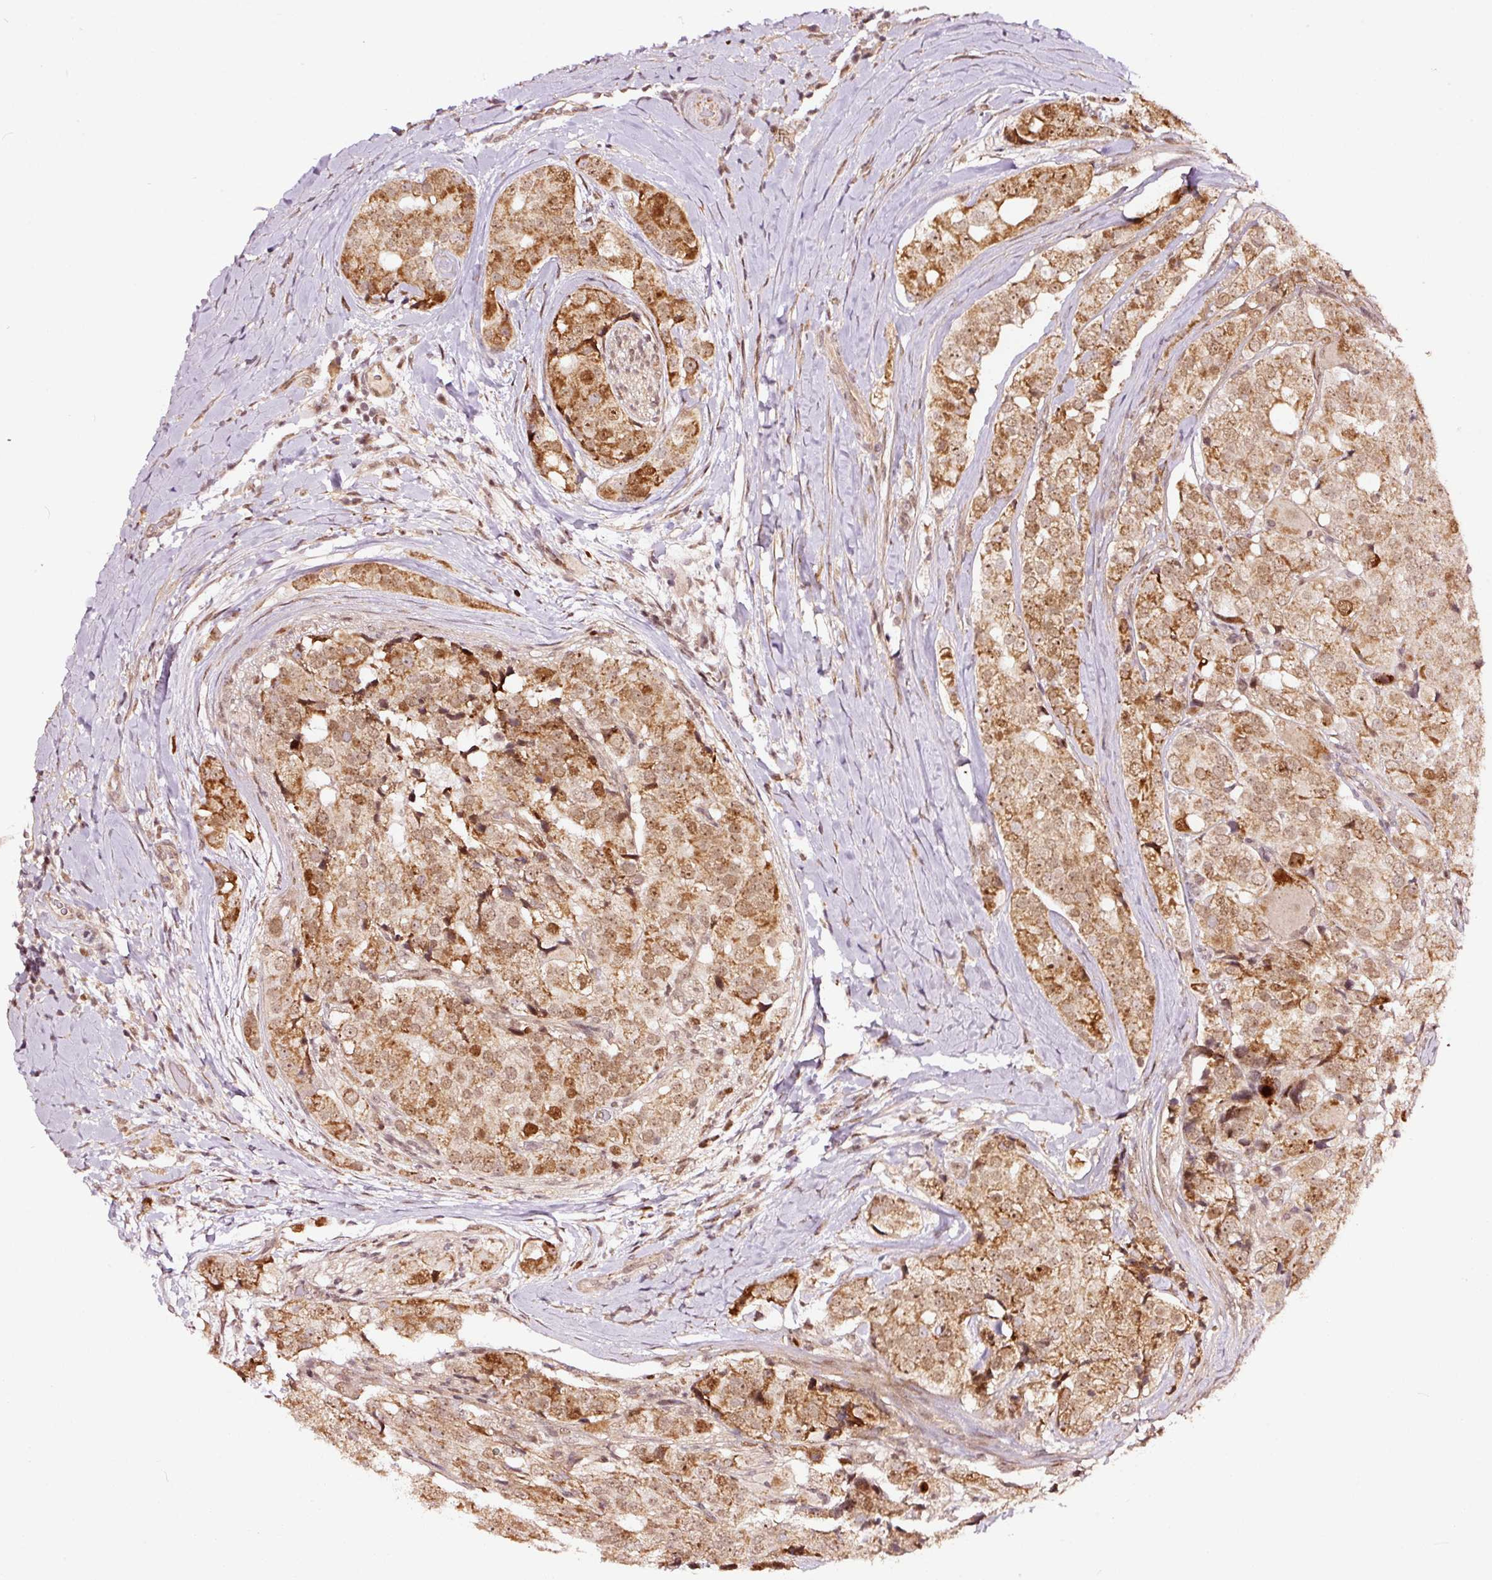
{"staining": {"intensity": "moderate", "quantity": ">75%", "location": "cytoplasmic/membranous,nuclear"}, "tissue": "prostate cancer", "cell_type": "Tumor cells", "image_type": "cancer", "snomed": [{"axis": "morphology", "description": "Adenocarcinoma, High grade"}, {"axis": "topography", "description": "Prostate"}], "caption": "Moderate cytoplasmic/membranous and nuclear expression is seen in approximately >75% of tumor cells in prostate high-grade adenocarcinoma.", "gene": "RFC4", "patient": {"sex": "male", "age": 49}}